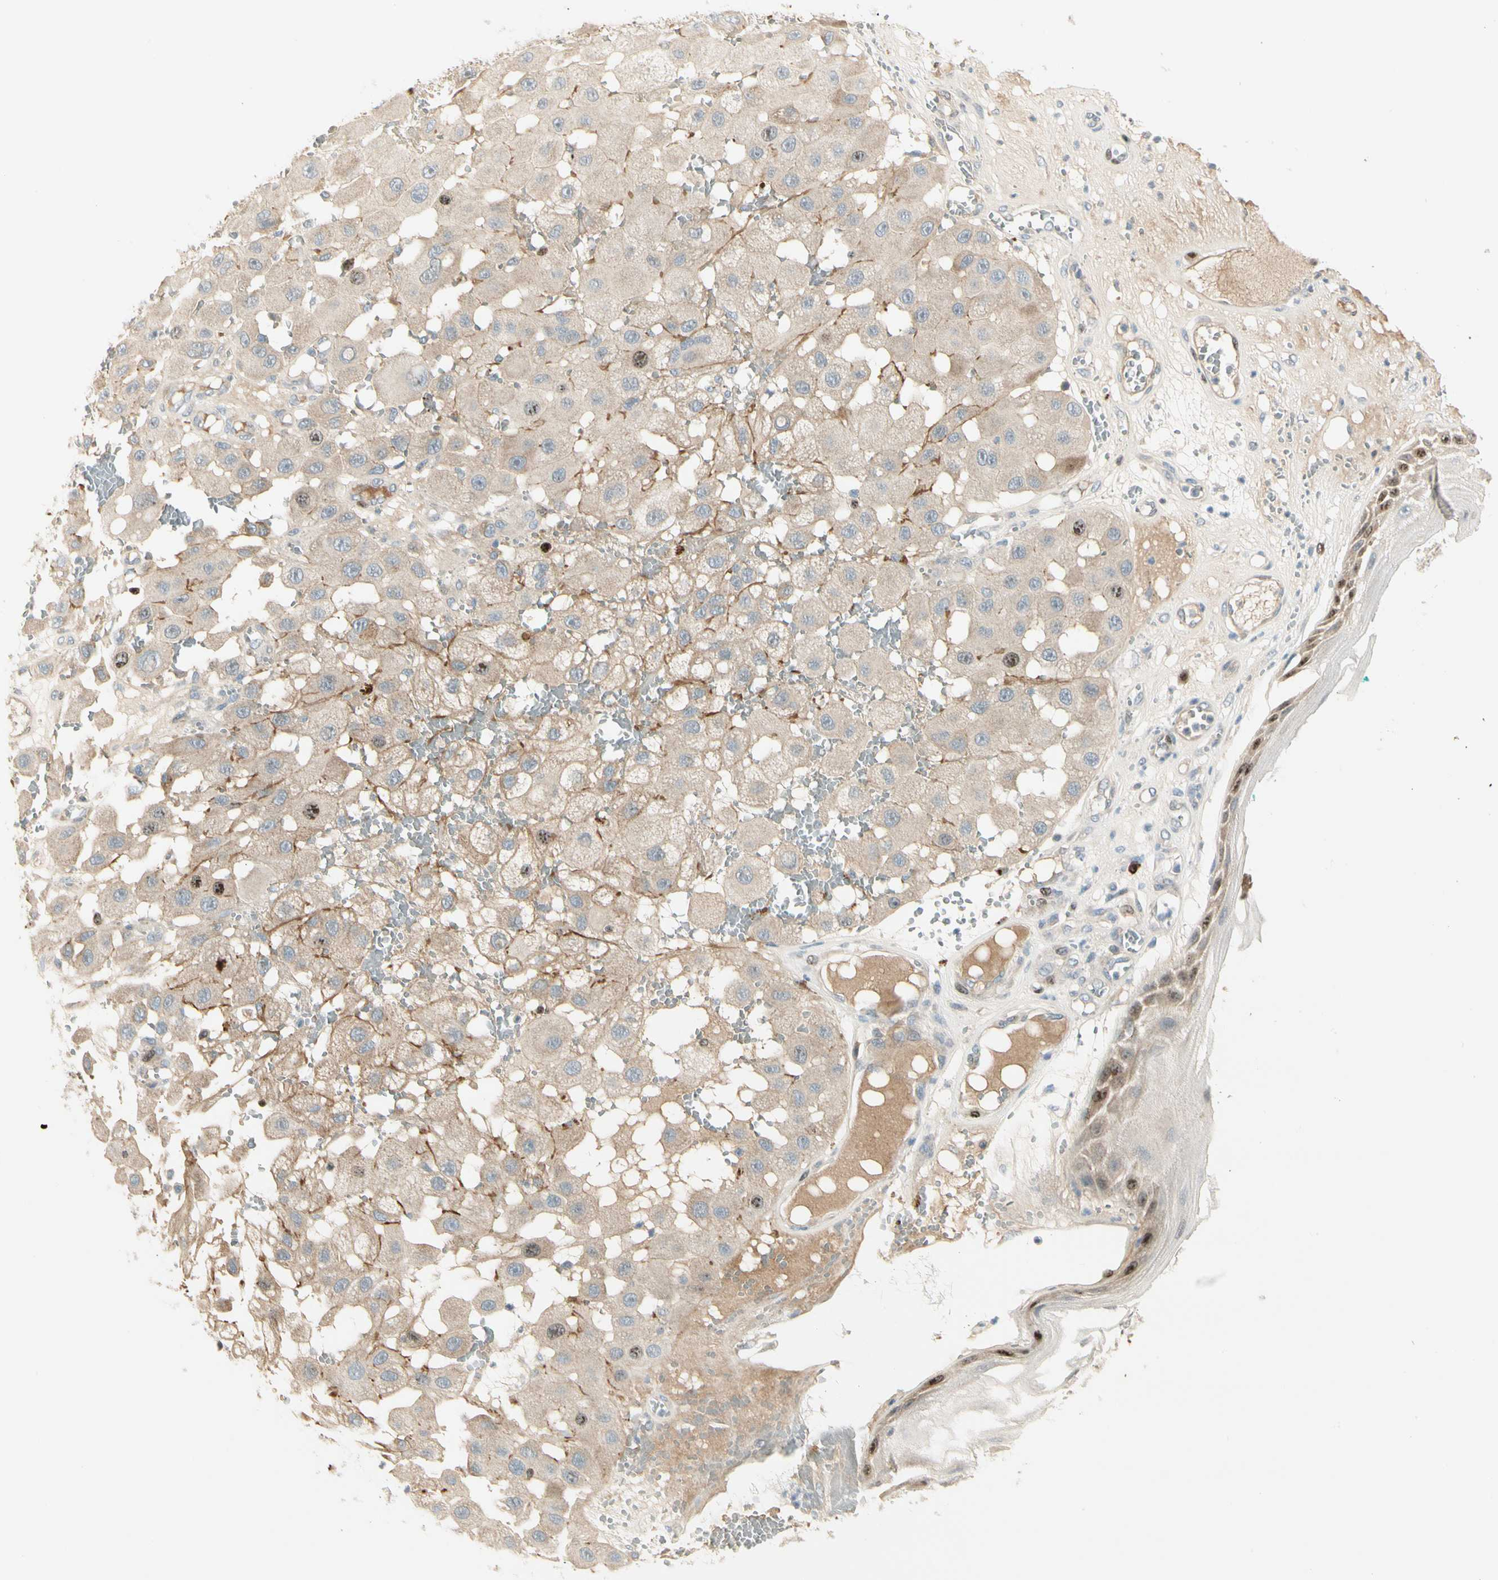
{"staining": {"intensity": "moderate", "quantity": "<25%", "location": "nuclear"}, "tissue": "melanoma", "cell_type": "Tumor cells", "image_type": "cancer", "snomed": [{"axis": "morphology", "description": "Malignant melanoma, NOS"}, {"axis": "topography", "description": "Skin"}], "caption": "This histopathology image displays malignant melanoma stained with IHC to label a protein in brown. The nuclear of tumor cells show moderate positivity for the protein. Nuclei are counter-stained blue.", "gene": "PITX1", "patient": {"sex": "female", "age": 81}}